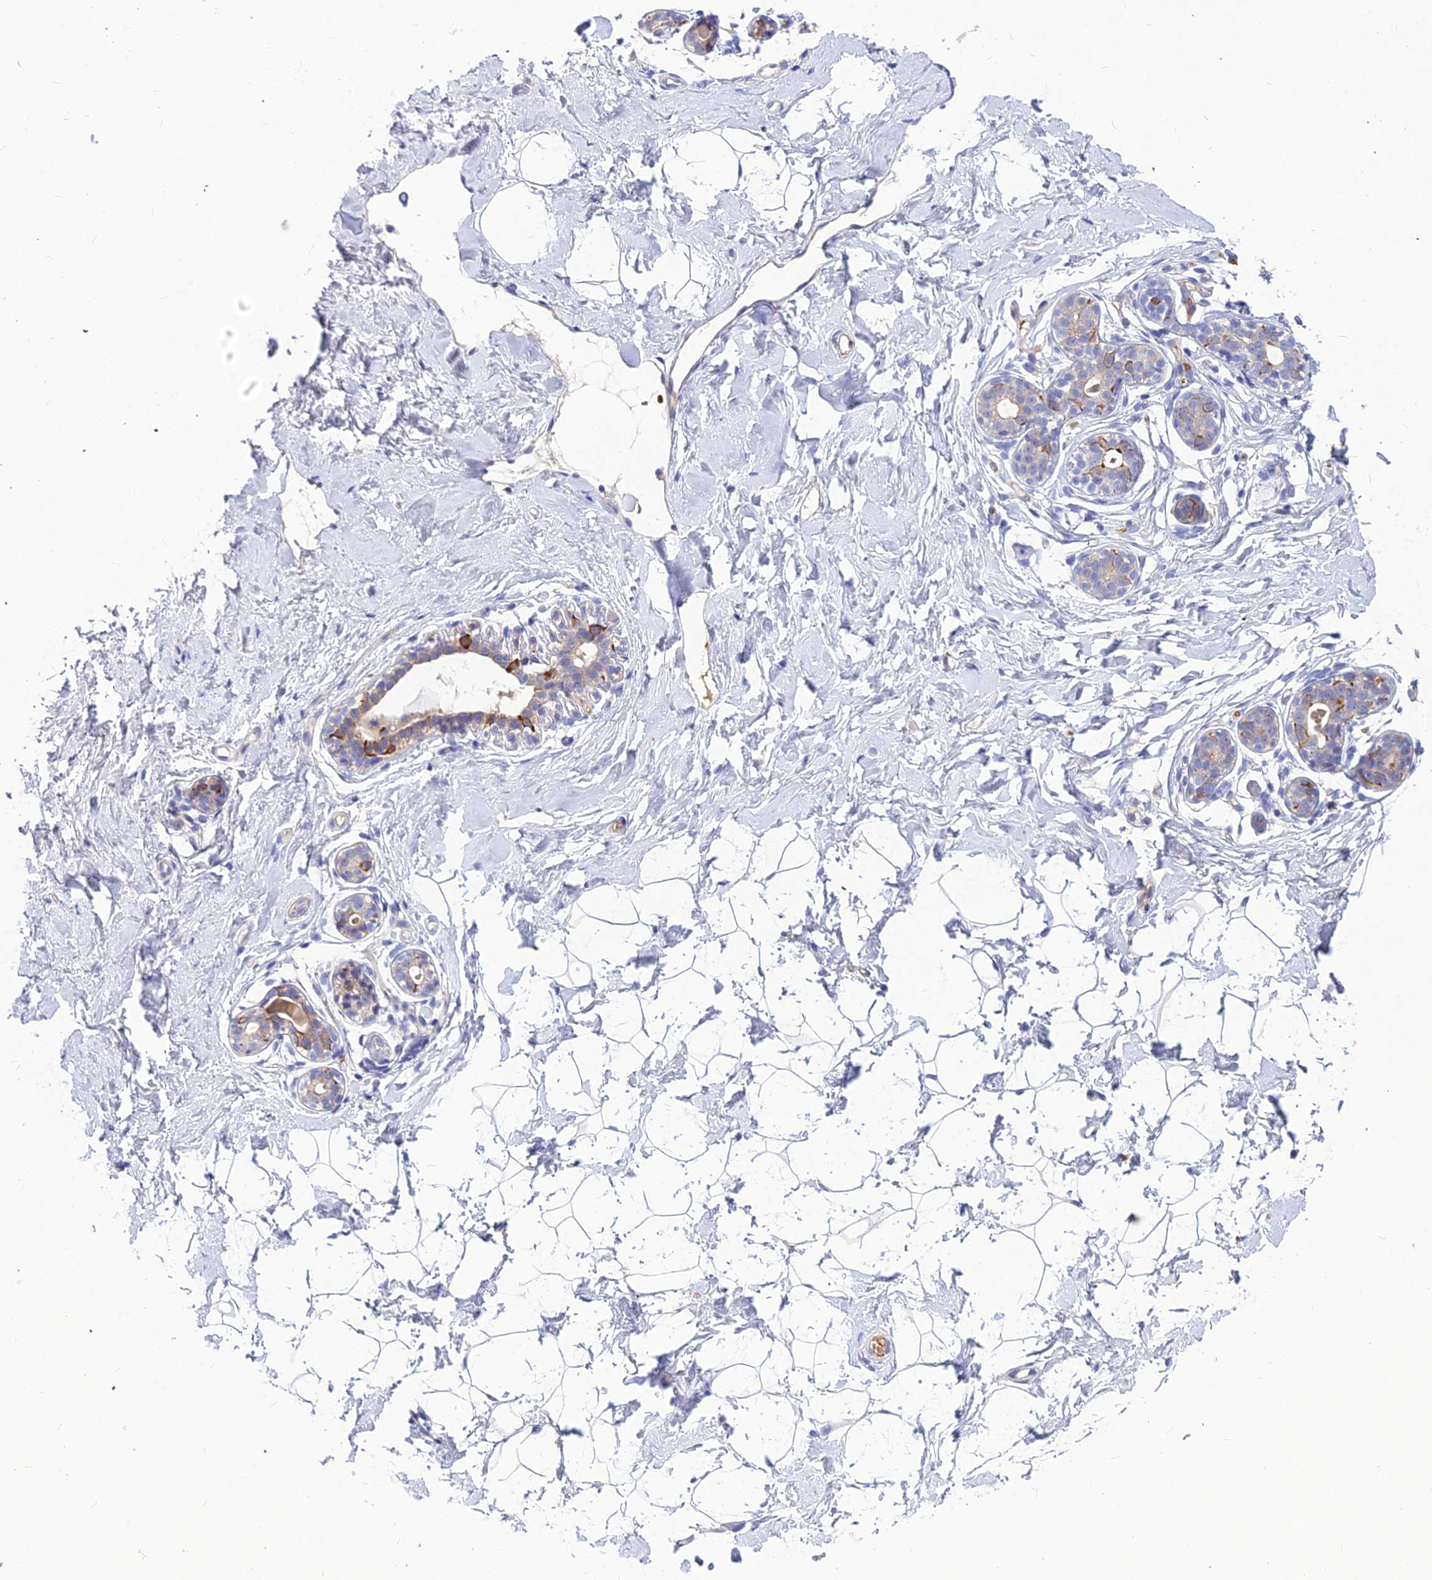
{"staining": {"intensity": "negative", "quantity": "none", "location": "none"}, "tissue": "breast", "cell_type": "Adipocytes", "image_type": "normal", "snomed": [{"axis": "morphology", "description": "Normal tissue, NOS"}, {"axis": "morphology", "description": "Adenoma, NOS"}, {"axis": "topography", "description": "Breast"}], "caption": "Immunohistochemistry photomicrograph of normal human breast stained for a protein (brown), which shows no staining in adipocytes. (Immunohistochemistry (ihc), brightfield microscopy, high magnification).", "gene": "DMRTA1", "patient": {"sex": "female", "age": 23}}